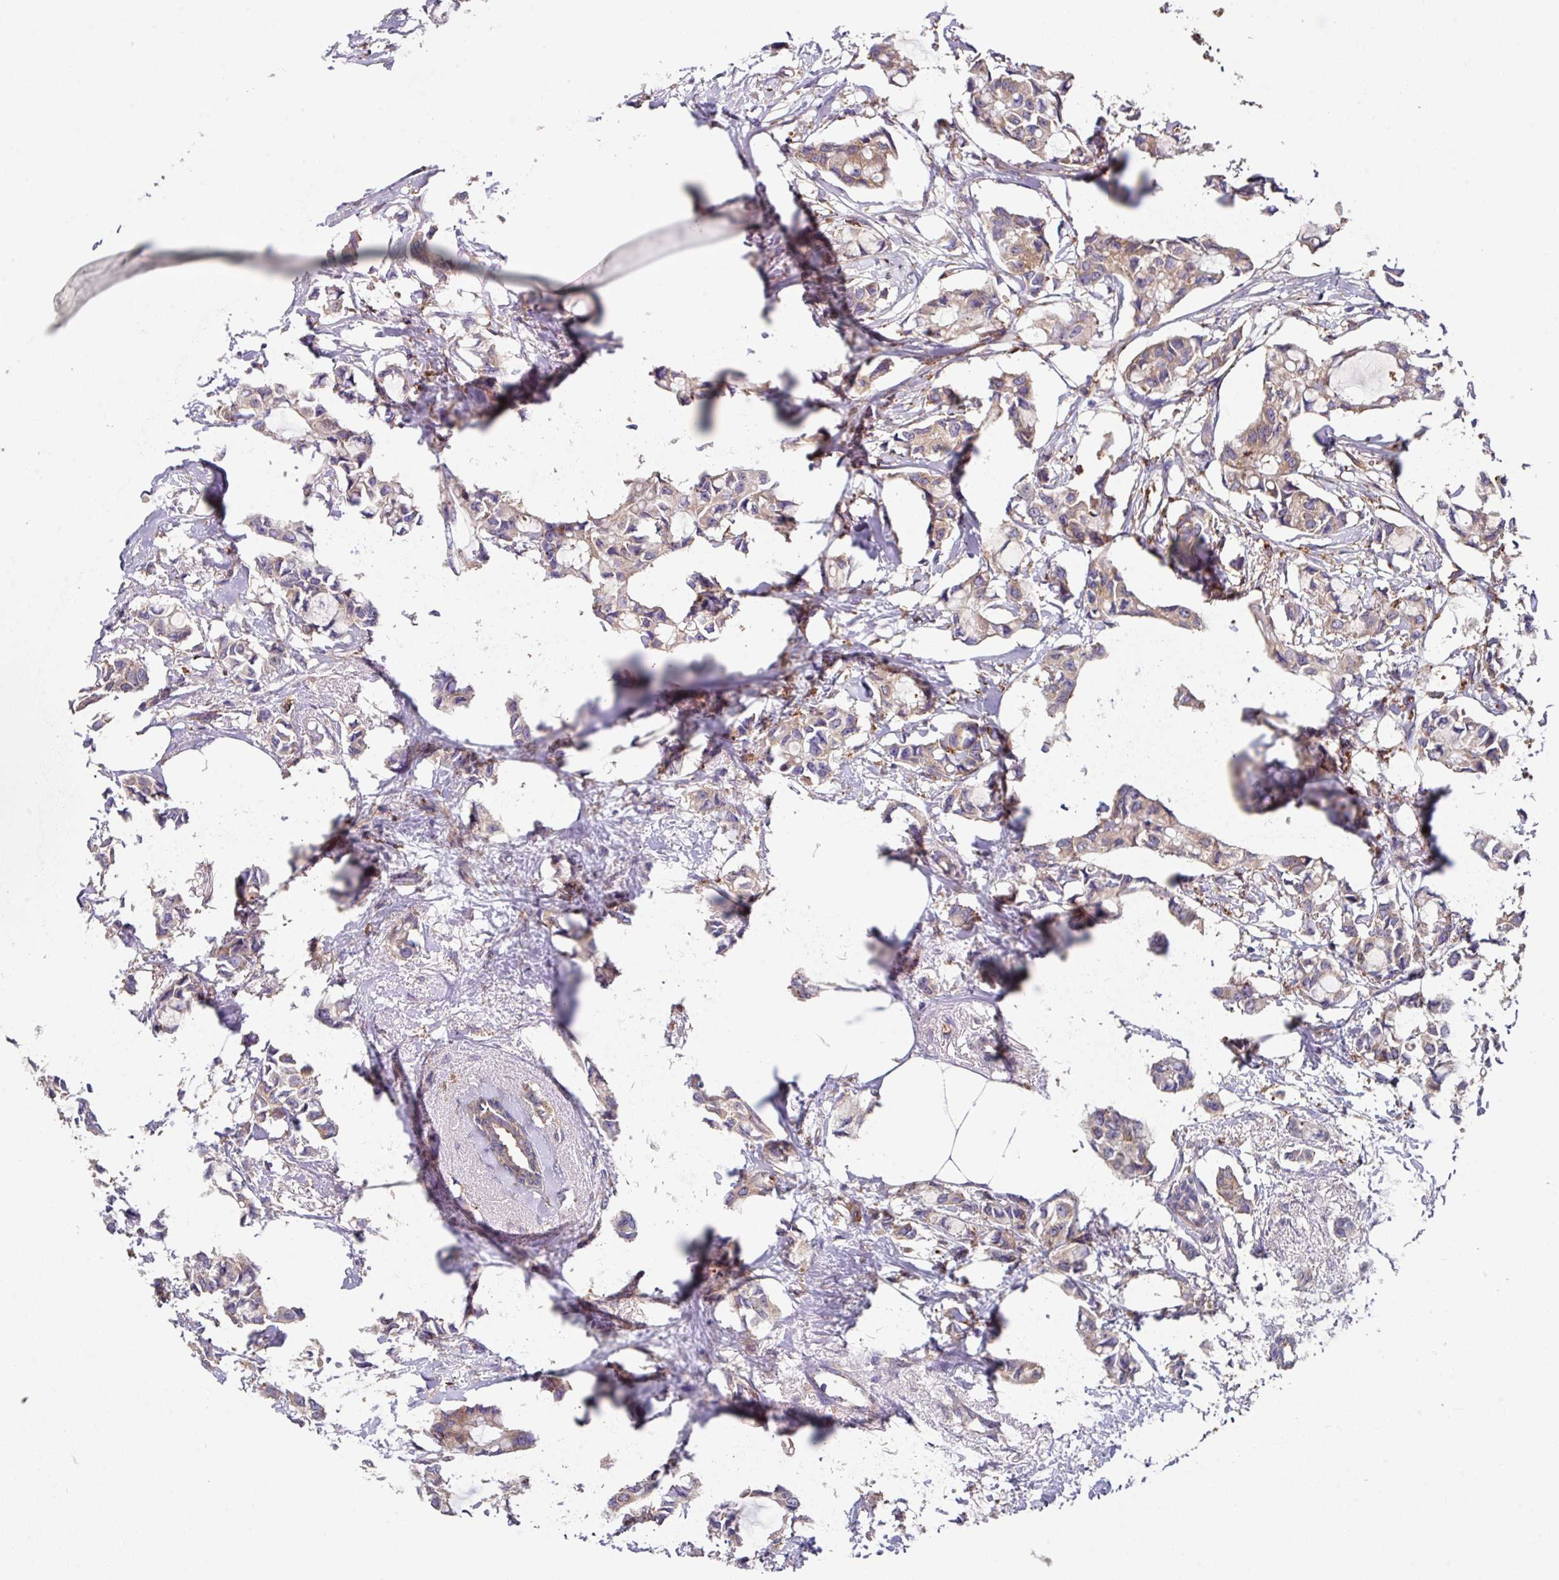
{"staining": {"intensity": "weak", "quantity": "25%-75%", "location": "cytoplasmic/membranous"}, "tissue": "breast cancer", "cell_type": "Tumor cells", "image_type": "cancer", "snomed": [{"axis": "morphology", "description": "Duct carcinoma"}, {"axis": "topography", "description": "Breast"}], "caption": "Breast infiltrating ductal carcinoma tissue demonstrates weak cytoplasmic/membranous expression in approximately 25%-75% of tumor cells", "gene": "EIF4B", "patient": {"sex": "female", "age": 73}}